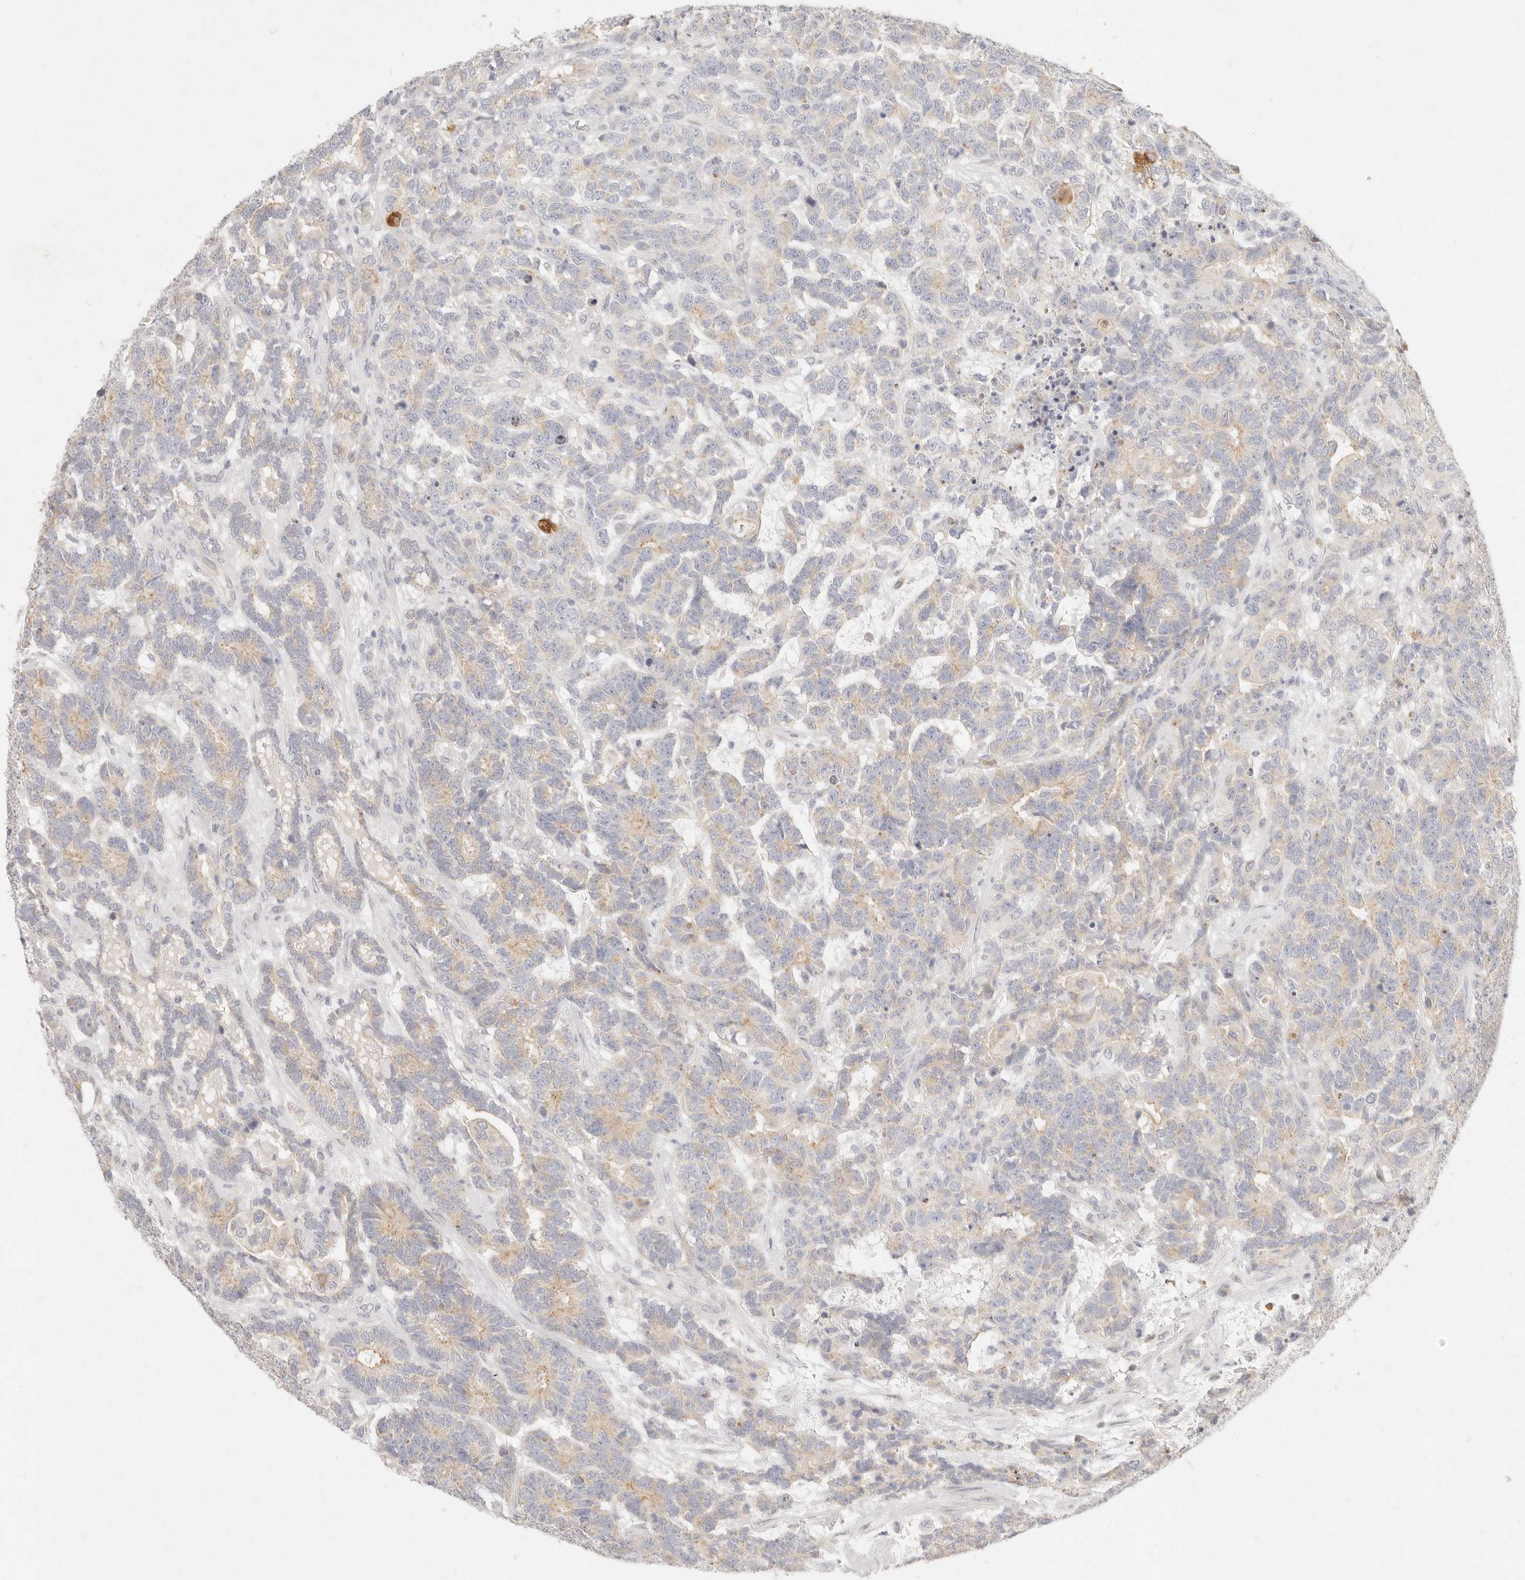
{"staining": {"intensity": "weak", "quantity": ">75%", "location": "cytoplasmic/membranous"}, "tissue": "testis cancer", "cell_type": "Tumor cells", "image_type": "cancer", "snomed": [{"axis": "morphology", "description": "Carcinoma, Embryonal, NOS"}, {"axis": "topography", "description": "Testis"}], "caption": "Testis cancer (embryonal carcinoma) tissue exhibits weak cytoplasmic/membranous staining in about >75% of tumor cells", "gene": "ASCL3", "patient": {"sex": "male", "age": 26}}